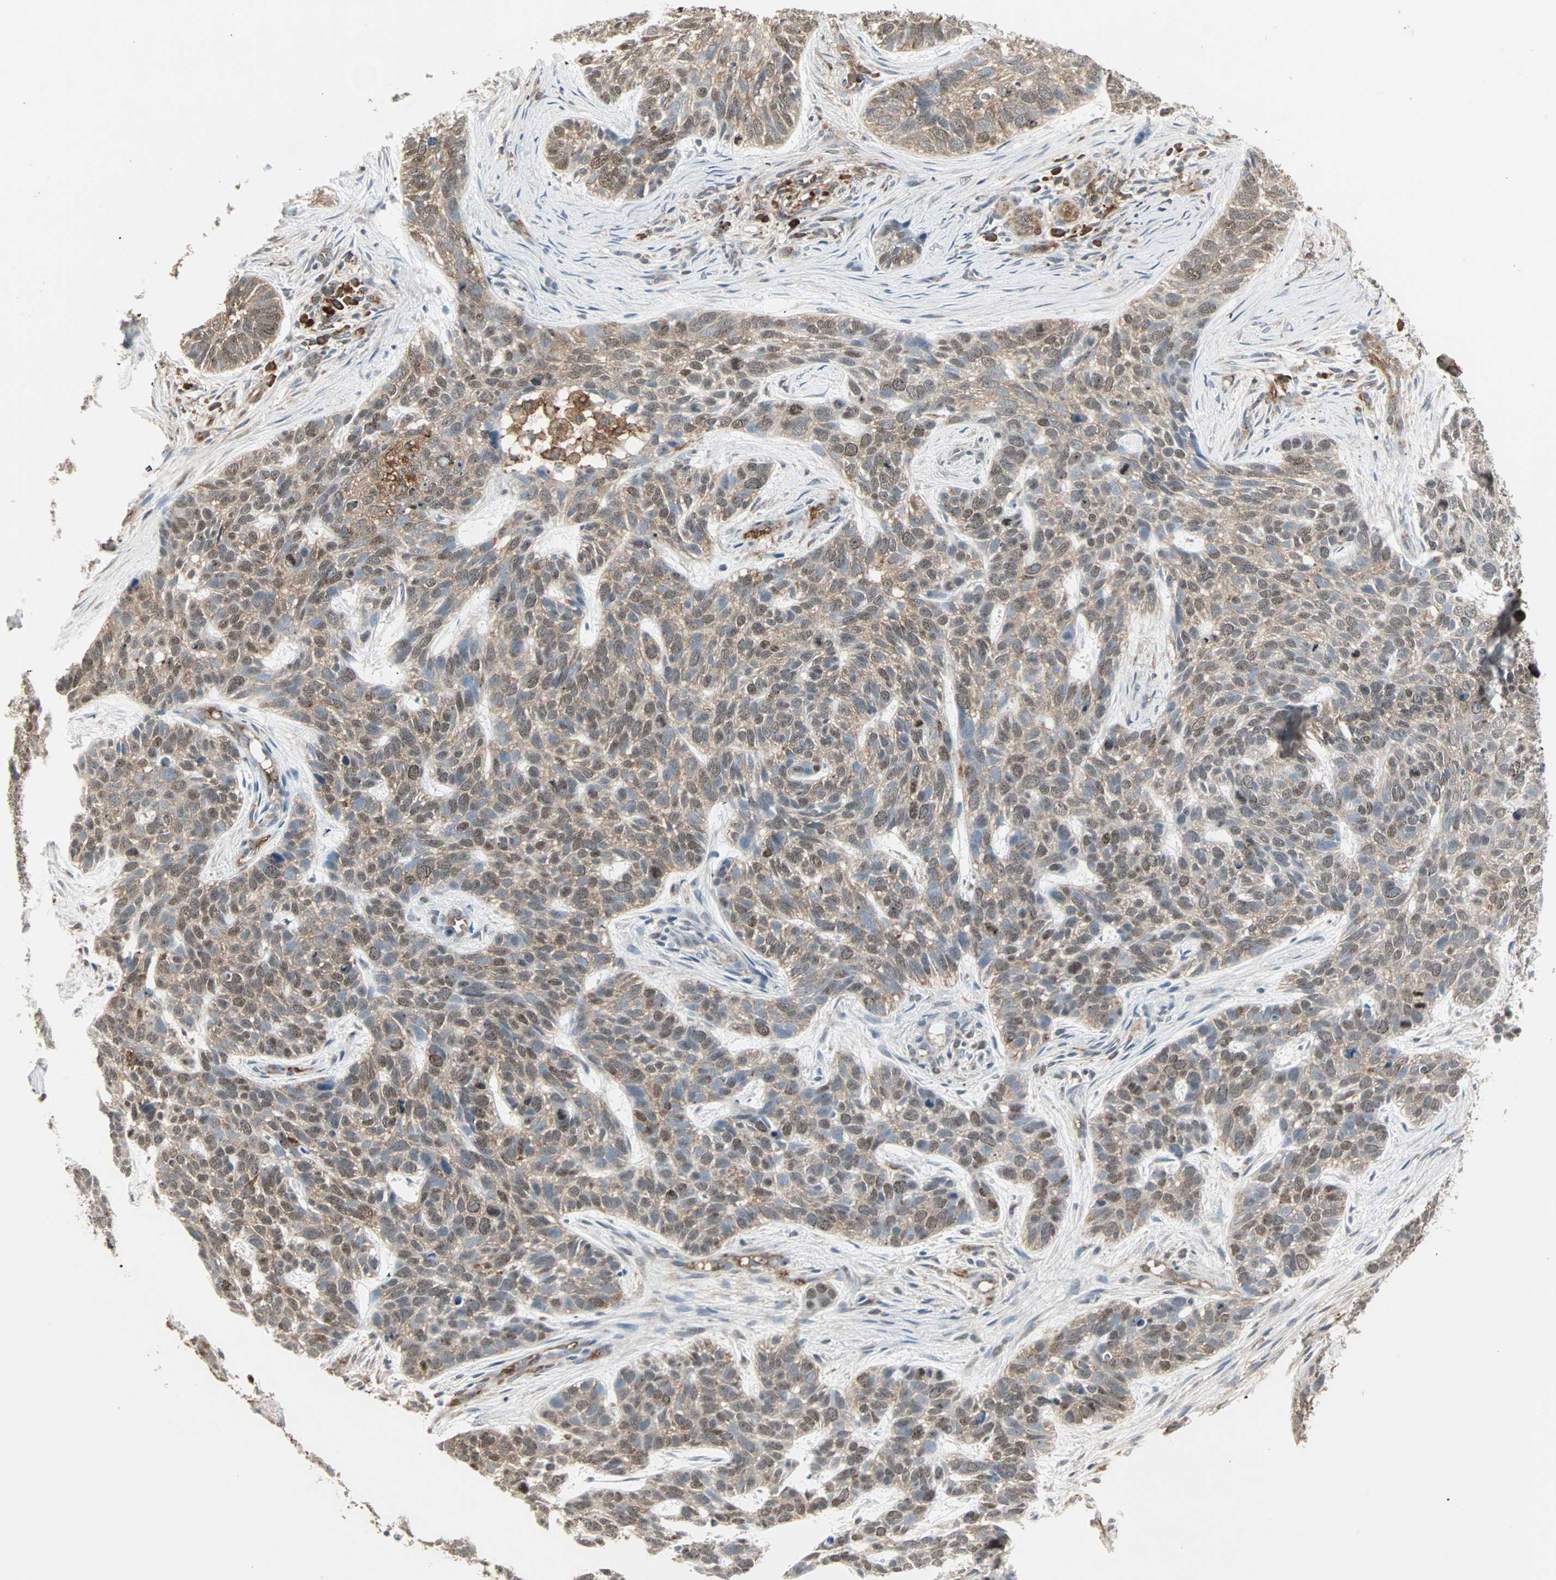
{"staining": {"intensity": "moderate", "quantity": ">75%", "location": "cytoplasmic/membranous,nuclear"}, "tissue": "skin cancer", "cell_type": "Tumor cells", "image_type": "cancer", "snomed": [{"axis": "morphology", "description": "Basal cell carcinoma"}, {"axis": "topography", "description": "Skin"}], "caption": "A brown stain highlights moderate cytoplasmic/membranous and nuclear expression of a protein in skin cancer (basal cell carcinoma) tumor cells. (IHC, brightfield microscopy, high magnification).", "gene": "MMP3", "patient": {"sex": "male", "age": 87}}